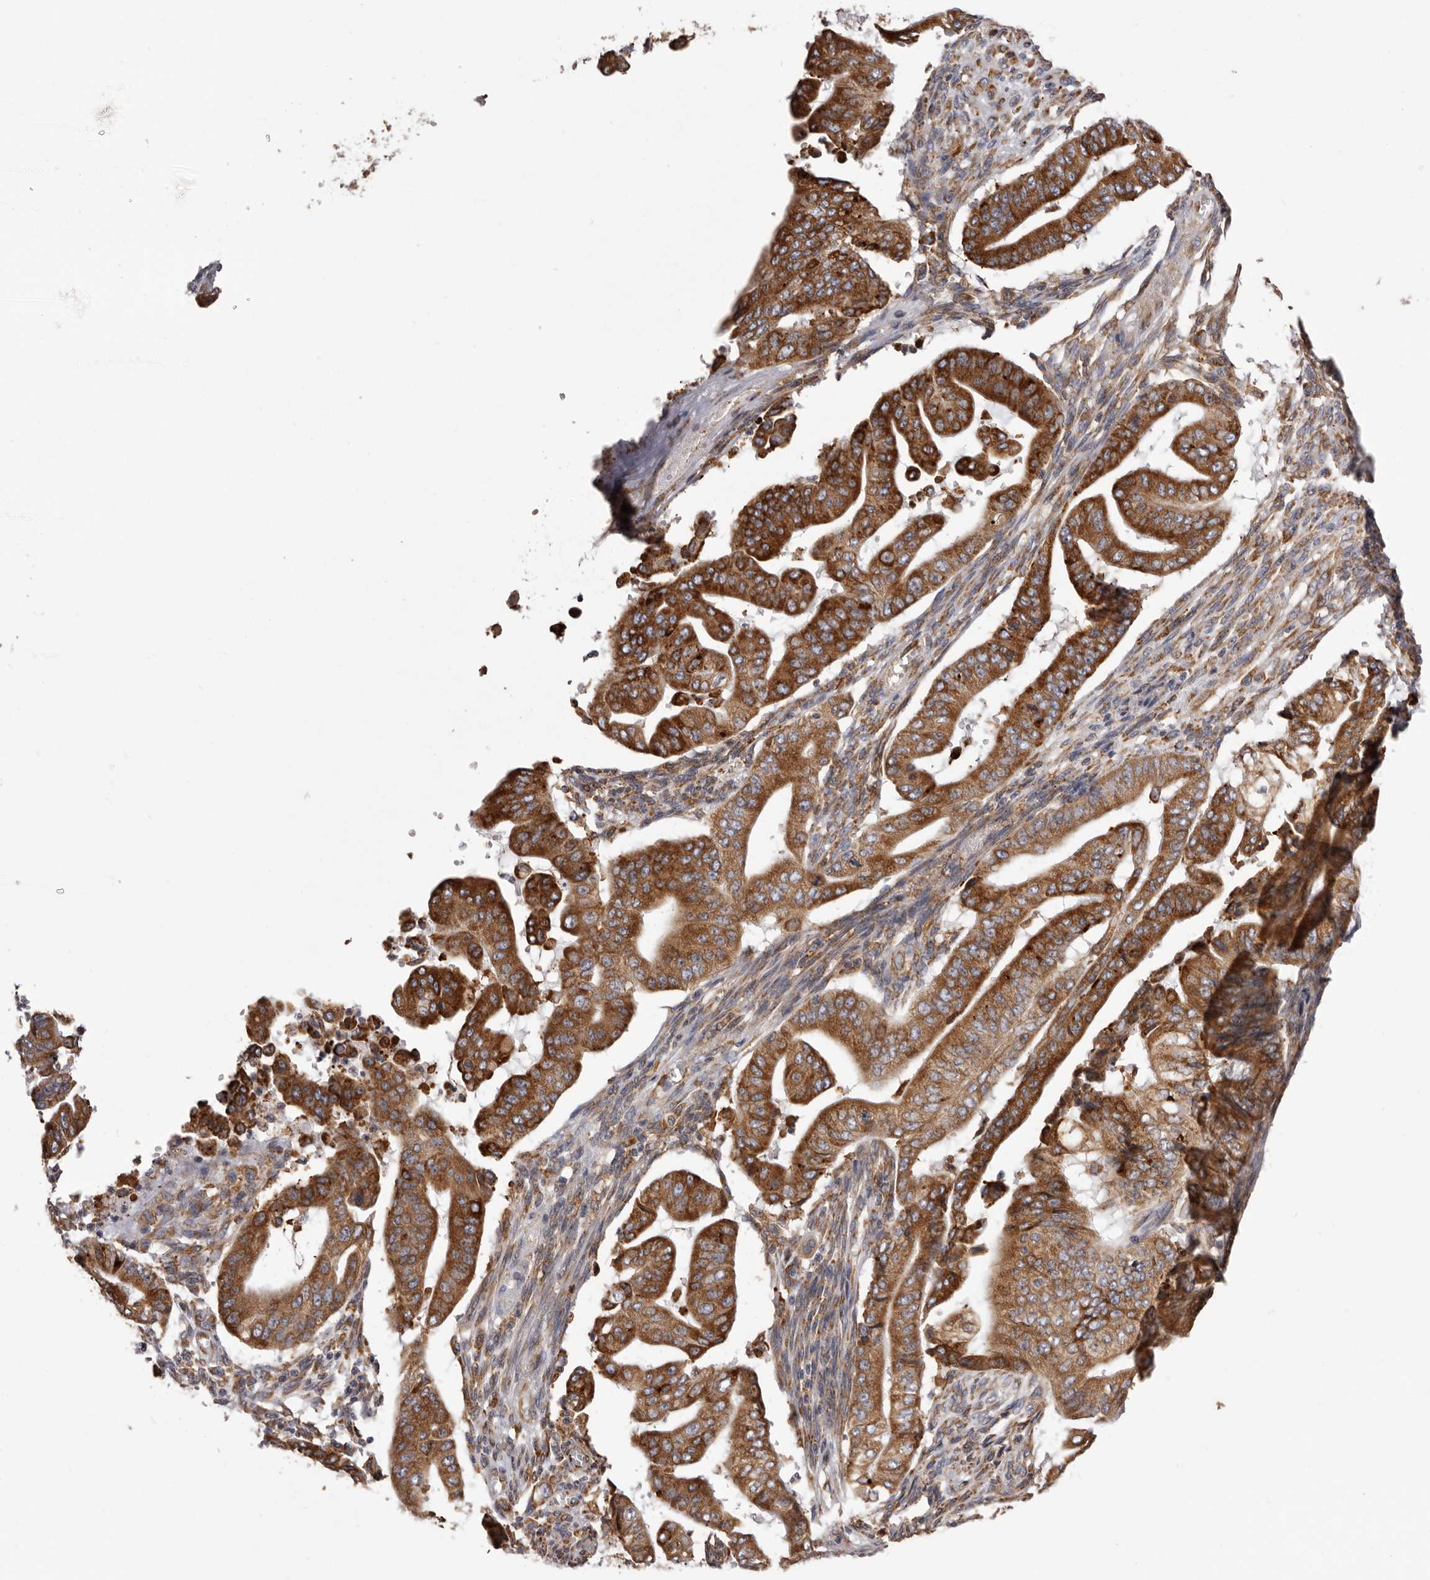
{"staining": {"intensity": "strong", "quantity": ">75%", "location": "cytoplasmic/membranous"}, "tissue": "pancreatic cancer", "cell_type": "Tumor cells", "image_type": "cancer", "snomed": [{"axis": "morphology", "description": "Adenocarcinoma, NOS"}, {"axis": "topography", "description": "Pancreas"}], "caption": "A histopathology image showing strong cytoplasmic/membranous positivity in approximately >75% of tumor cells in adenocarcinoma (pancreatic), as visualized by brown immunohistochemical staining.", "gene": "QRSL1", "patient": {"sex": "female", "age": 77}}